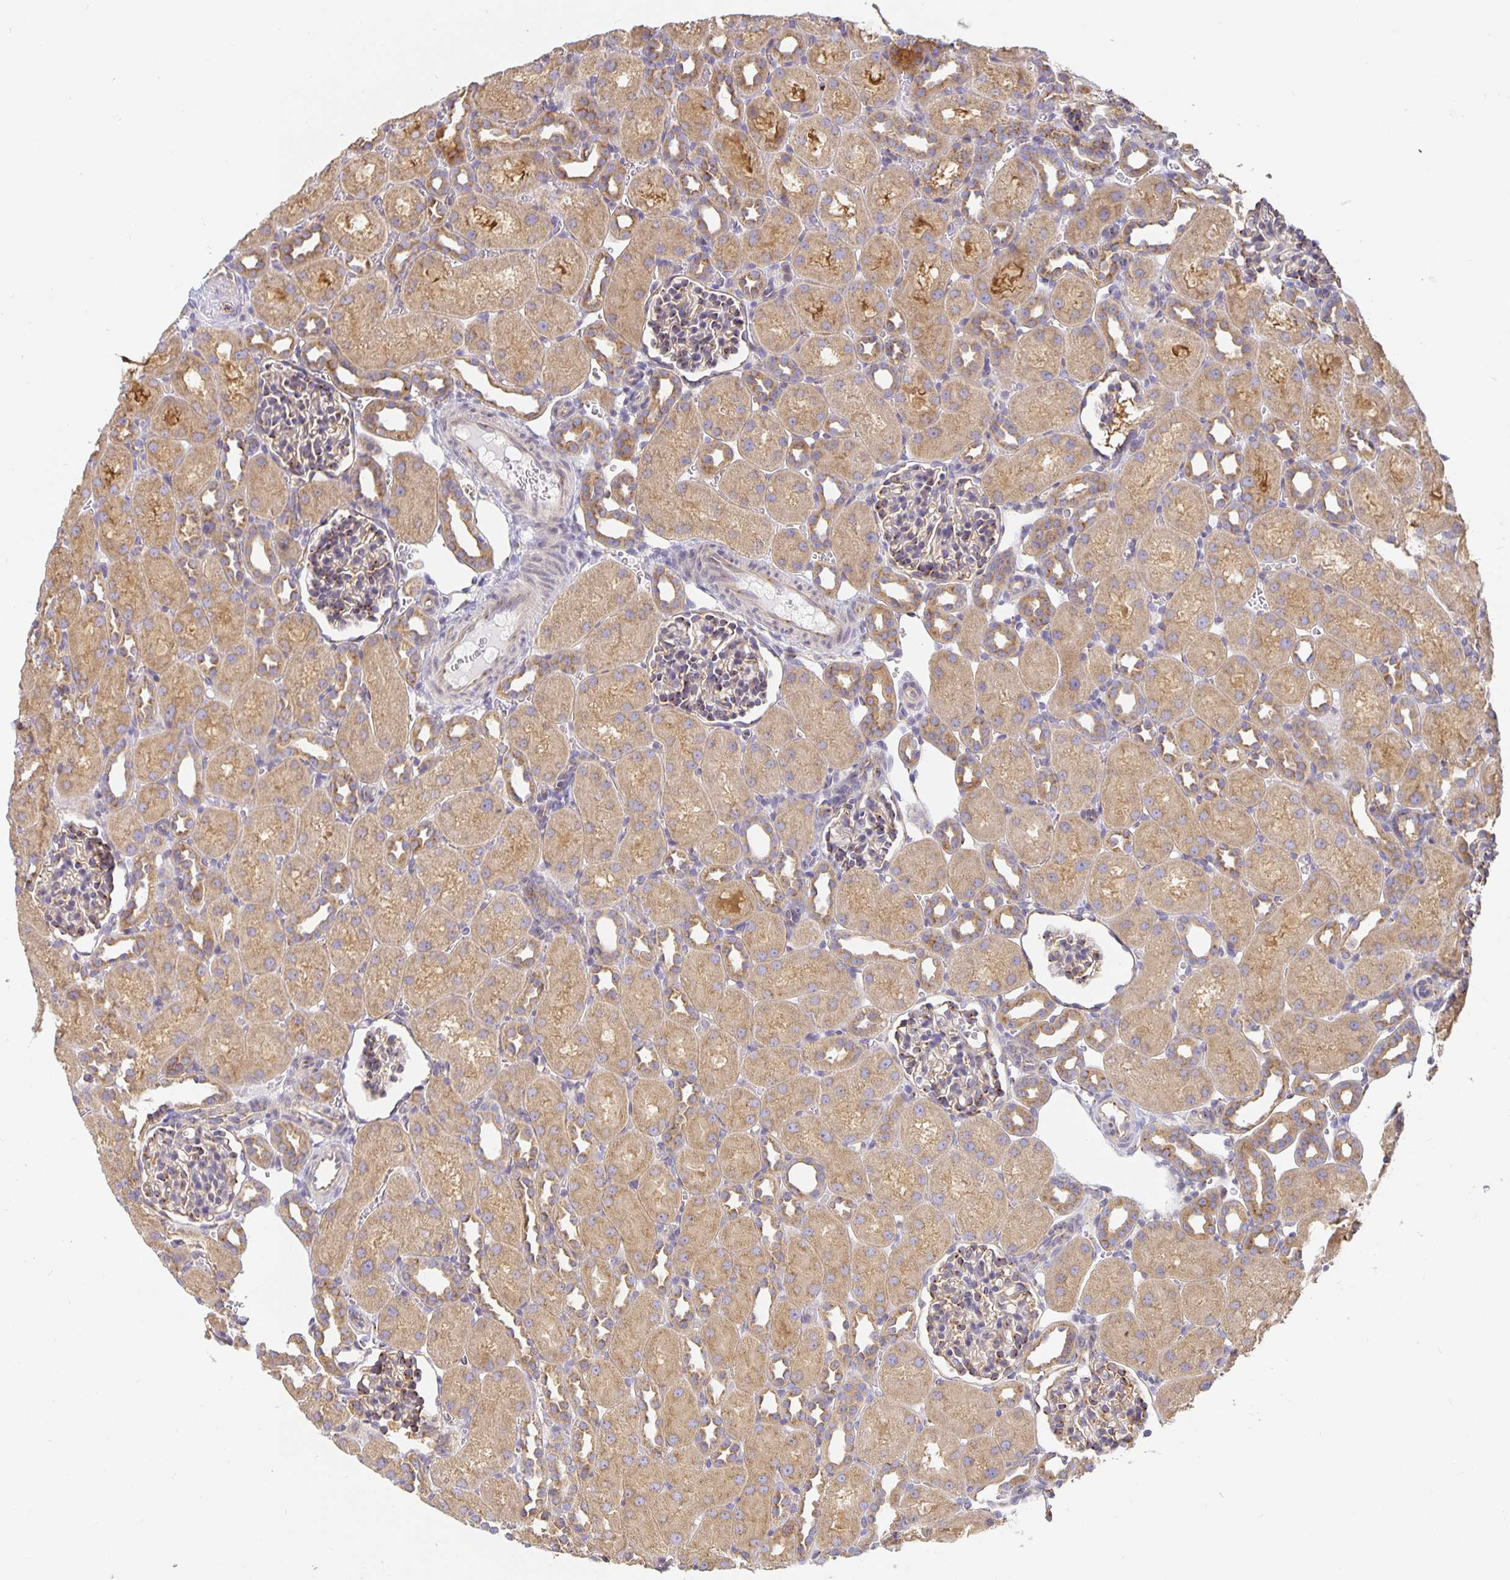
{"staining": {"intensity": "moderate", "quantity": "25%-75%", "location": "cytoplasmic/membranous"}, "tissue": "kidney", "cell_type": "Cells in glomeruli", "image_type": "normal", "snomed": [{"axis": "morphology", "description": "Normal tissue, NOS"}, {"axis": "topography", "description": "Kidney"}], "caption": "Moderate cytoplasmic/membranous expression for a protein is seen in approximately 25%-75% of cells in glomeruli of normal kidney using immunohistochemistry (IHC).", "gene": "USO1", "patient": {"sex": "male", "age": 1}}